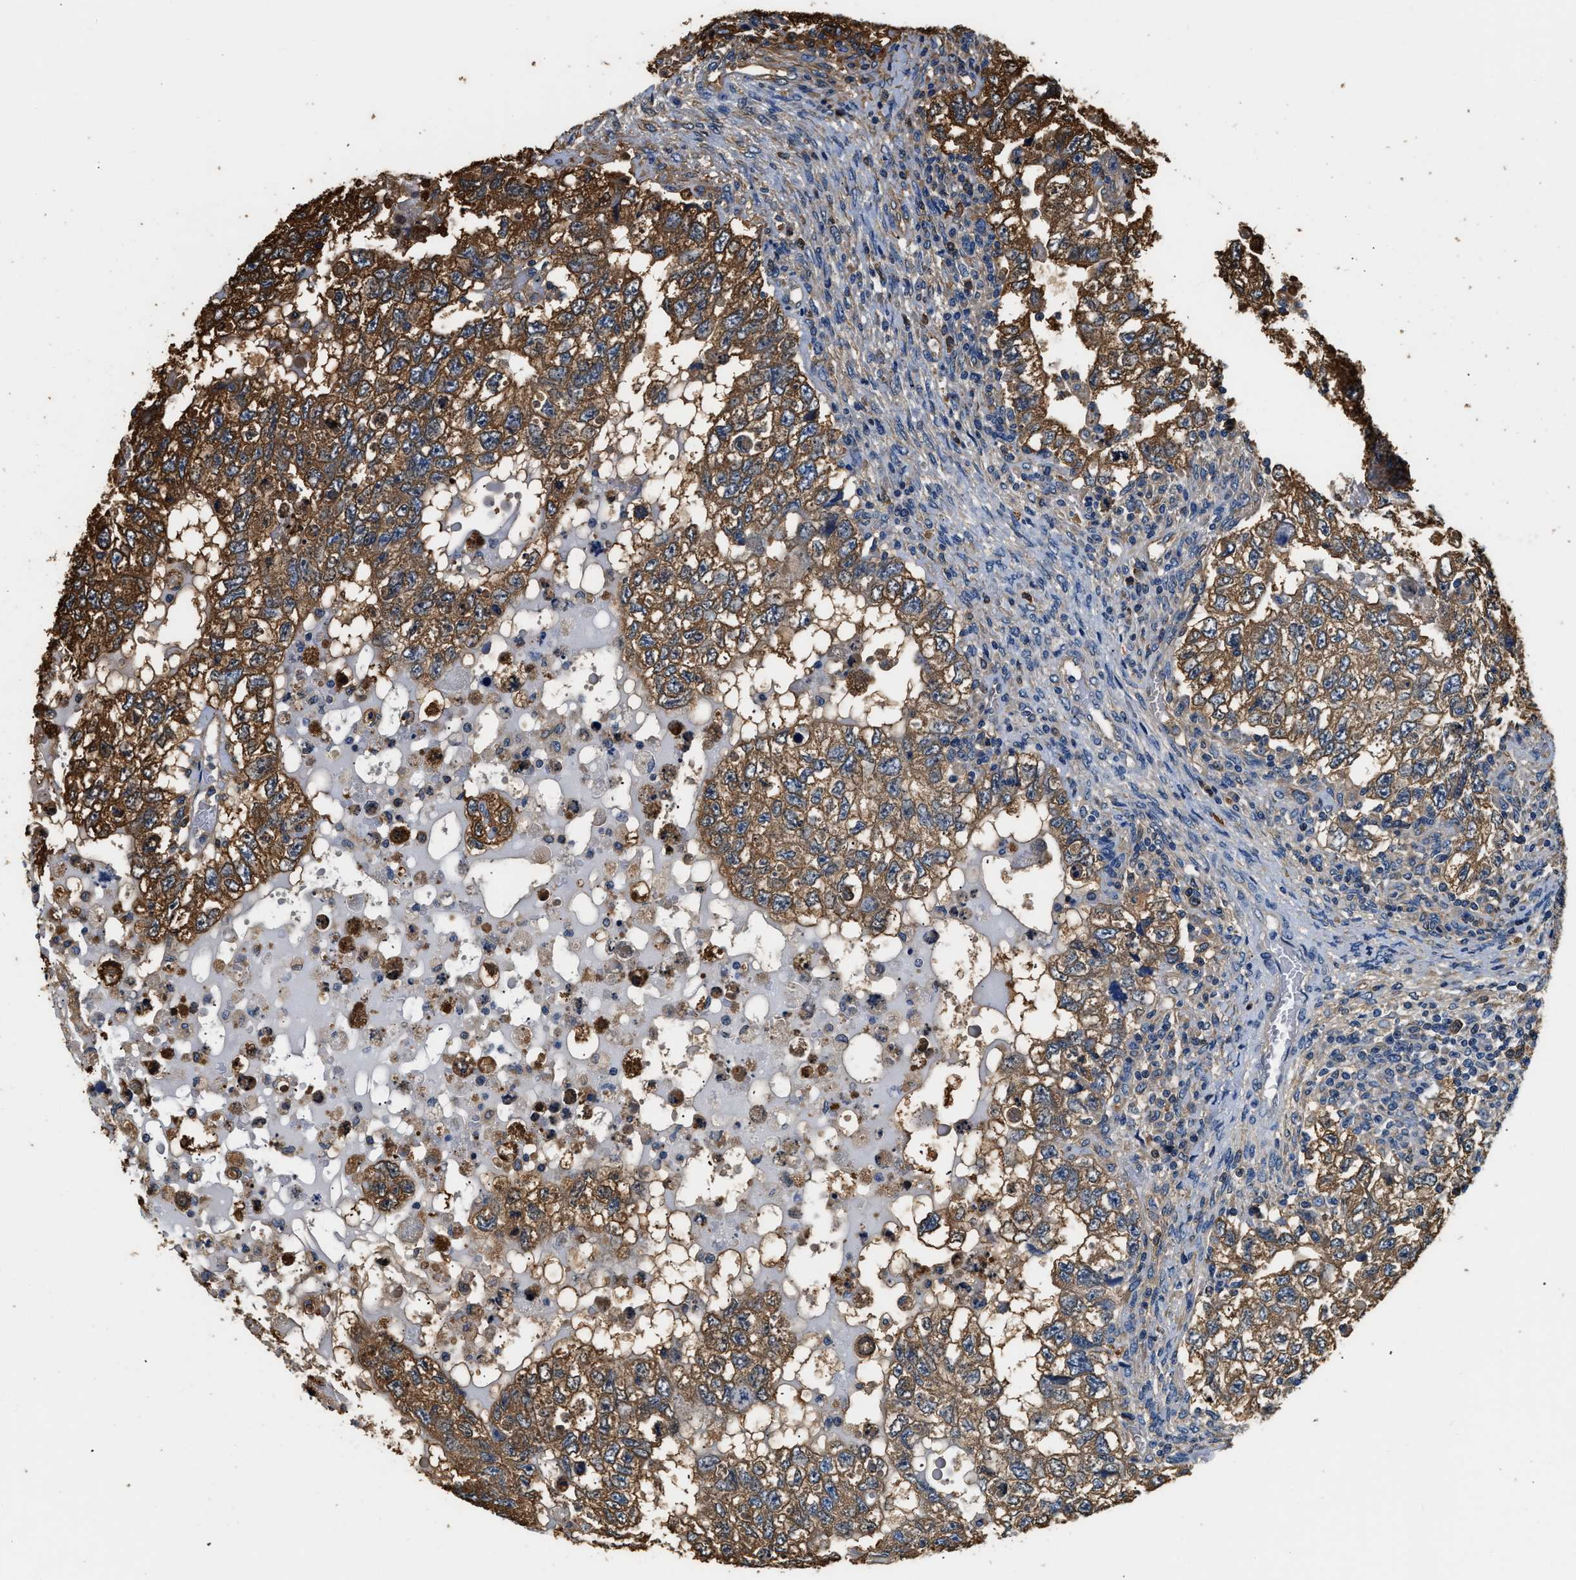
{"staining": {"intensity": "strong", "quantity": ">75%", "location": "cytoplasmic/membranous"}, "tissue": "testis cancer", "cell_type": "Tumor cells", "image_type": "cancer", "snomed": [{"axis": "morphology", "description": "Carcinoma, Embryonal, NOS"}, {"axis": "topography", "description": "Testis"}], "caption": "There is high levels of strong cytoplasmic/membranous staining in tumor cells of embryonal carcinoma (testis), as demonstrated by immunohistochemical staining (brown color).", "gene": "PPP2R1B", "patient": {"sex": "male", "age": 36}}